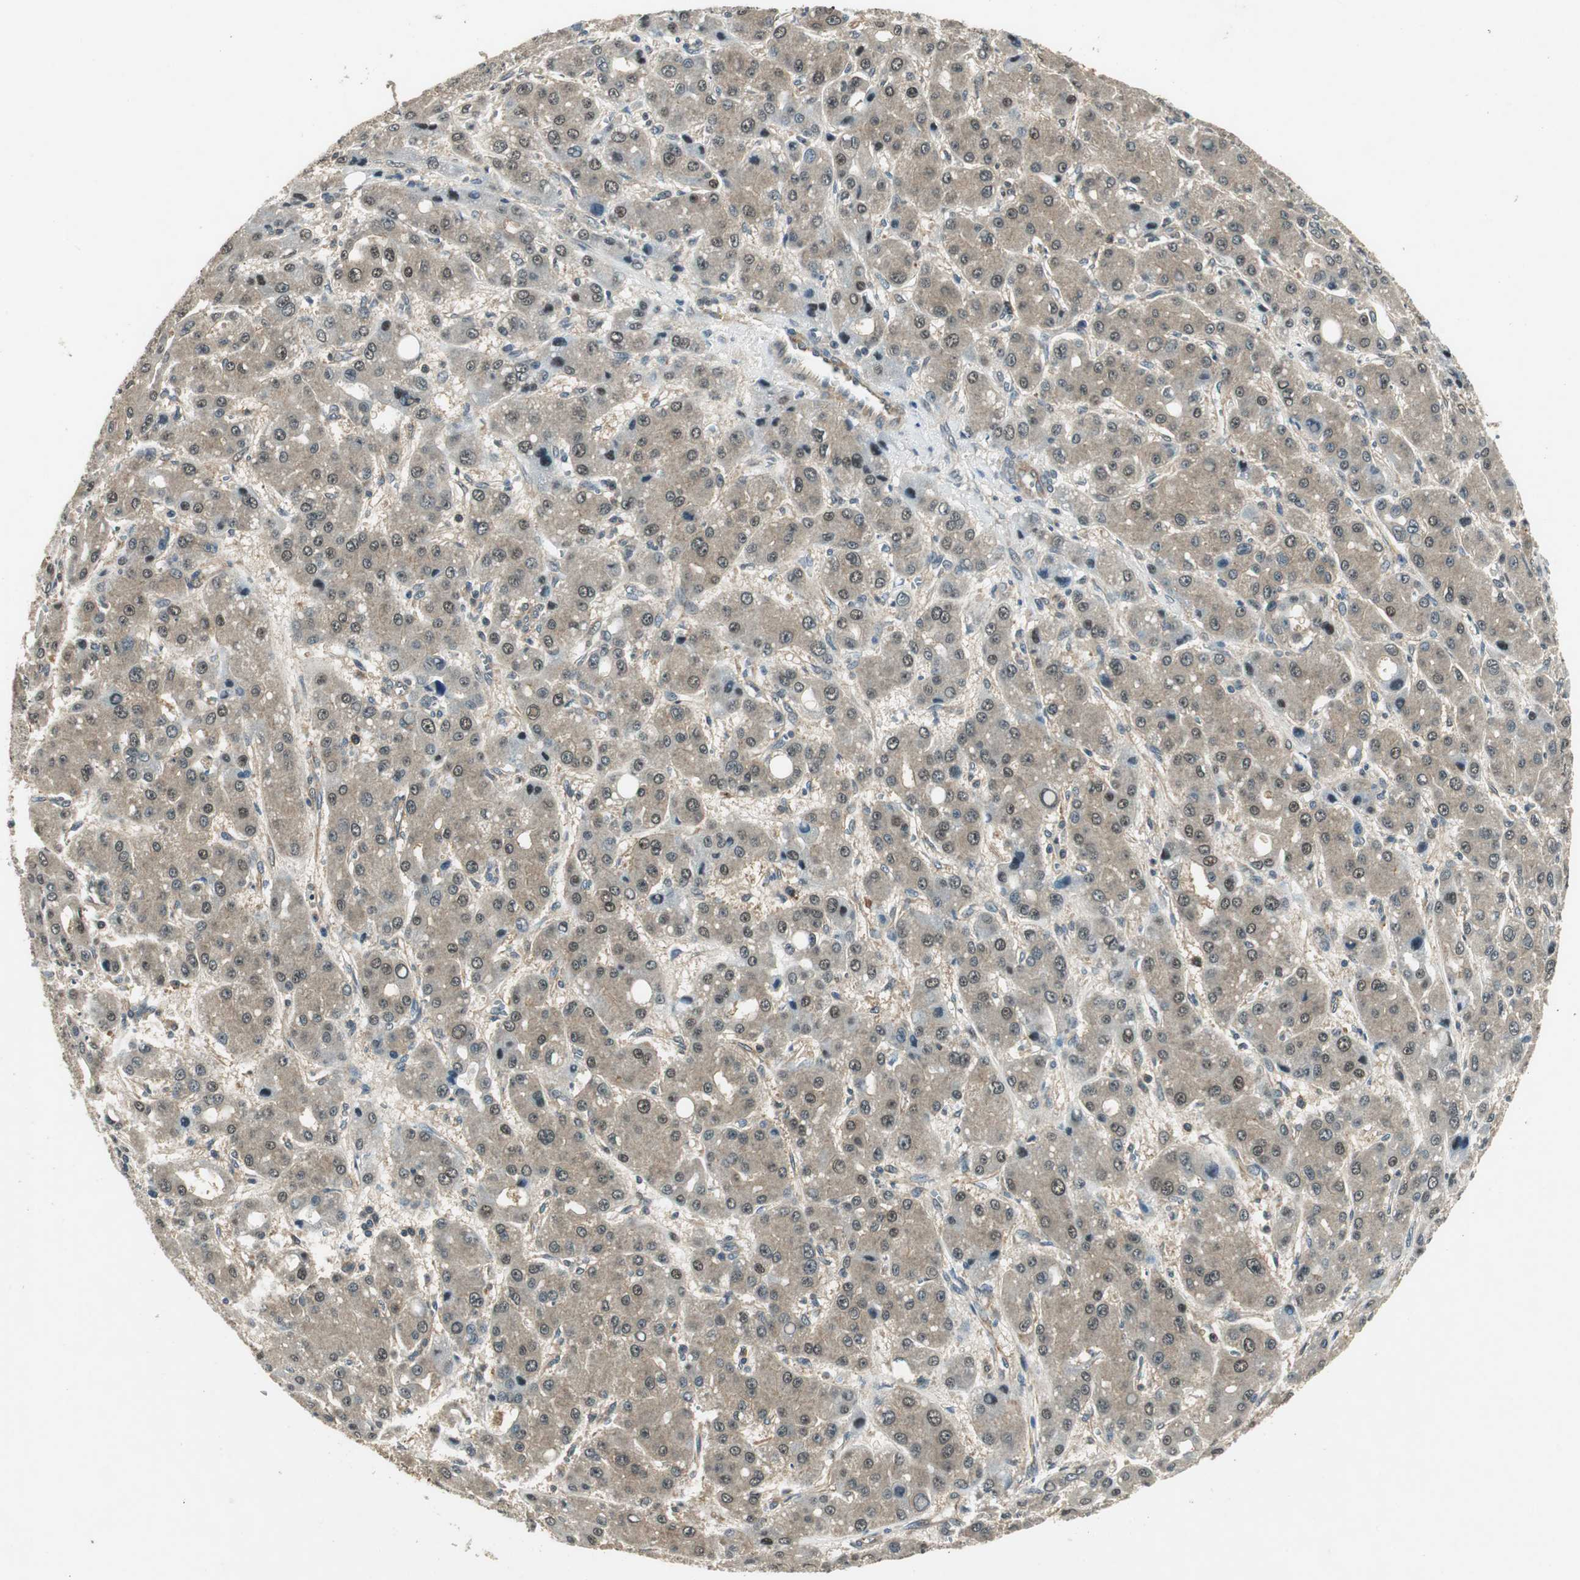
{"staining": {"intensity": "weak", "quantity": "25%-75%", "location": "cytoplasmic/membranous,nuclear"}, "tissue": "liver cancer", "cell_type": "Tumor cells", "image_type": "cancer", "snomed": [{"axis": "morphology", "description": "Carcinoma, Hepatocellular, NOS"}, {"axis": "topography", "description": "Liver"}], "caption": "Tumor cells display low levels of weak cytoplasmic/membranous and nuclear staining in approximately 25%-75% of cells in human liver cancer (hepatocellular carcinoma).", "gene": "PSMB4", "patient": {"sex": "male", "age": 55}}